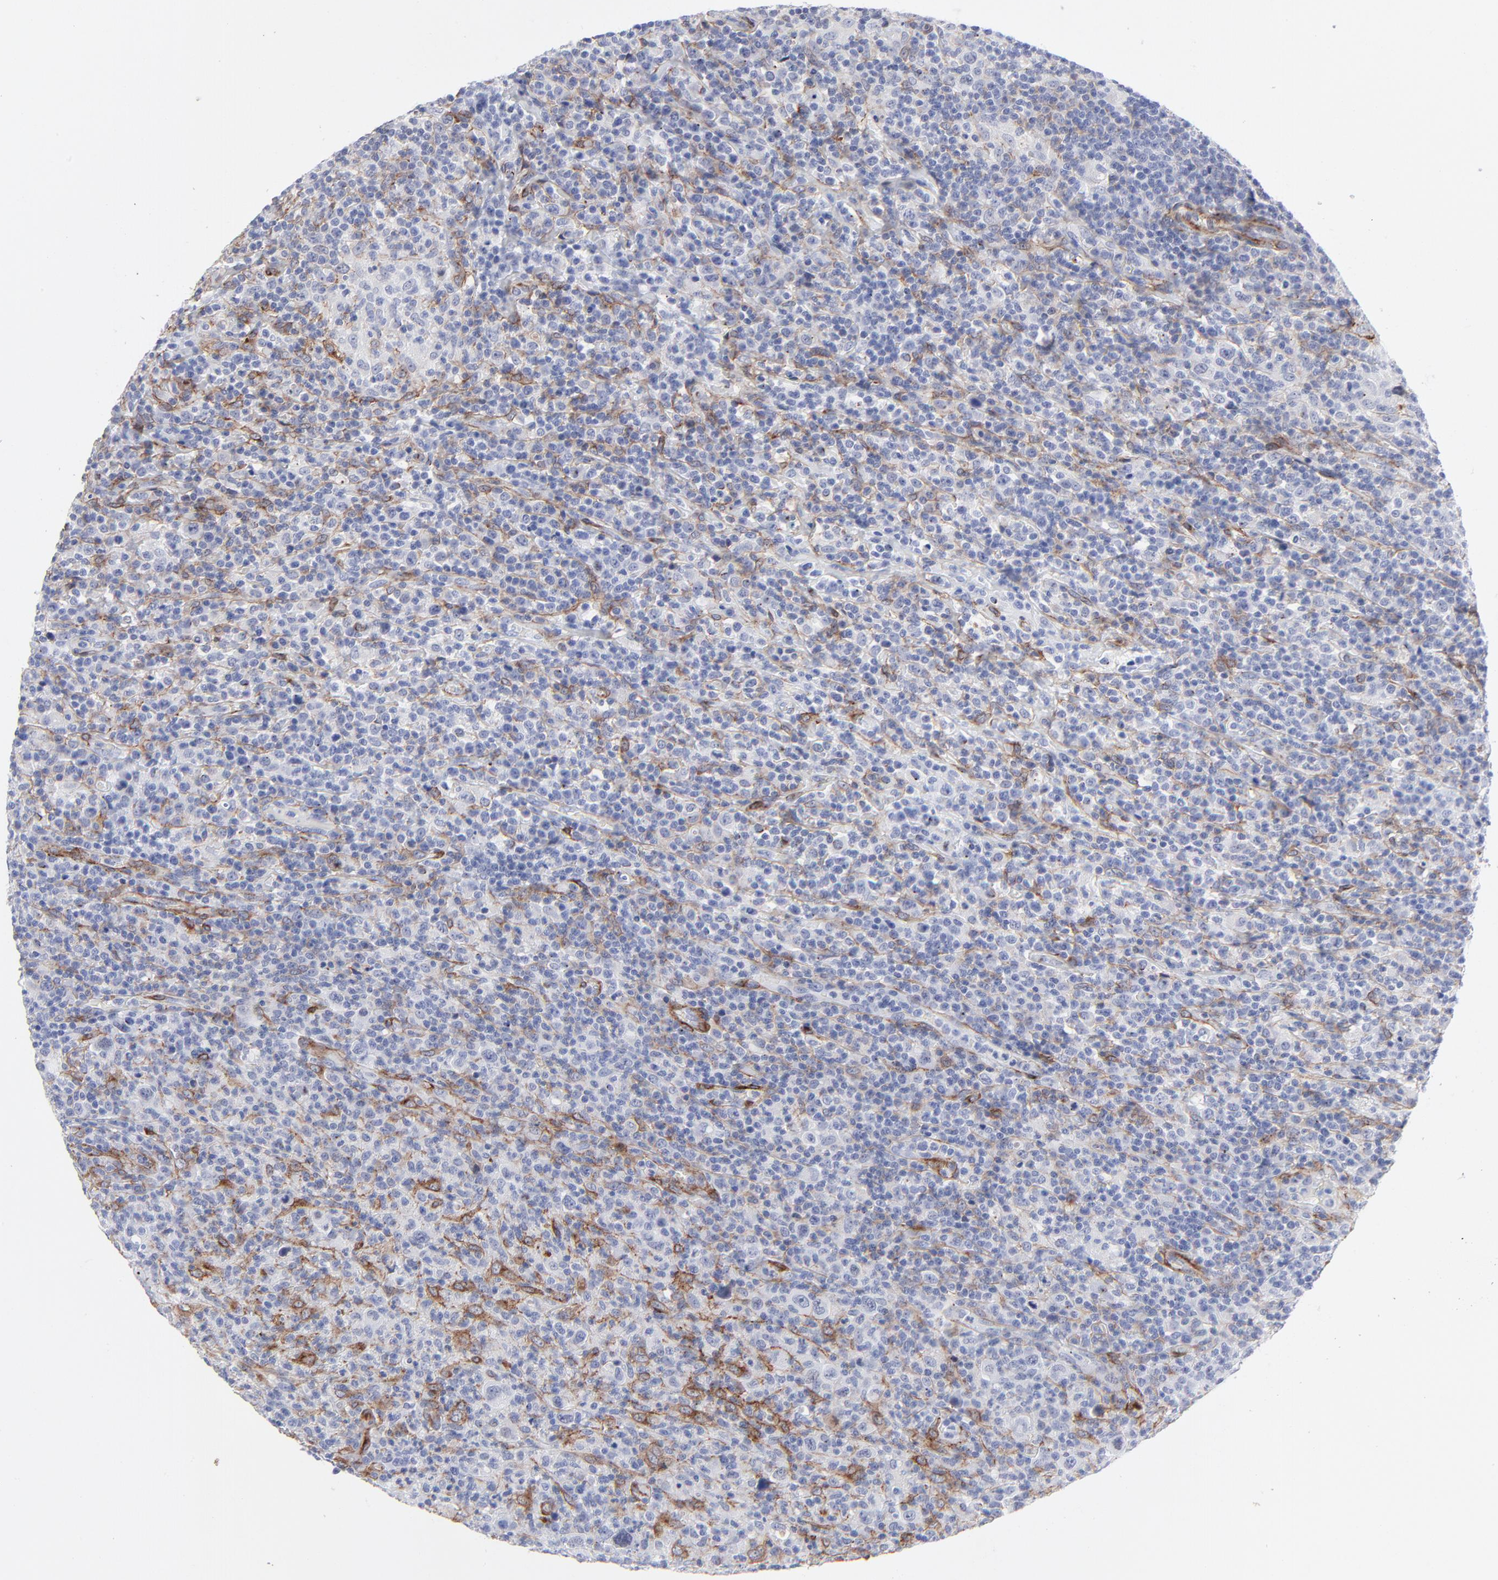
{"staining": {"intensity": "negative", "quantity": "none", "location": "none"}, "tissue": "lymphoma", "cell_type": "Tumor cells", "image_type": "cancer", "snomed": [{"axis": "morphology", "description": "Hodgkin's disease, NOS"}, {"axis": "topography", "description": "Lymph node"}], "caption": "This is a micrograph of immunohistochemistry staining of Hodgkin's disease, which shows no positivity in tumor cells.", "gene": "PDGFRB", "patient": {"sex": "male", "age": 65}}